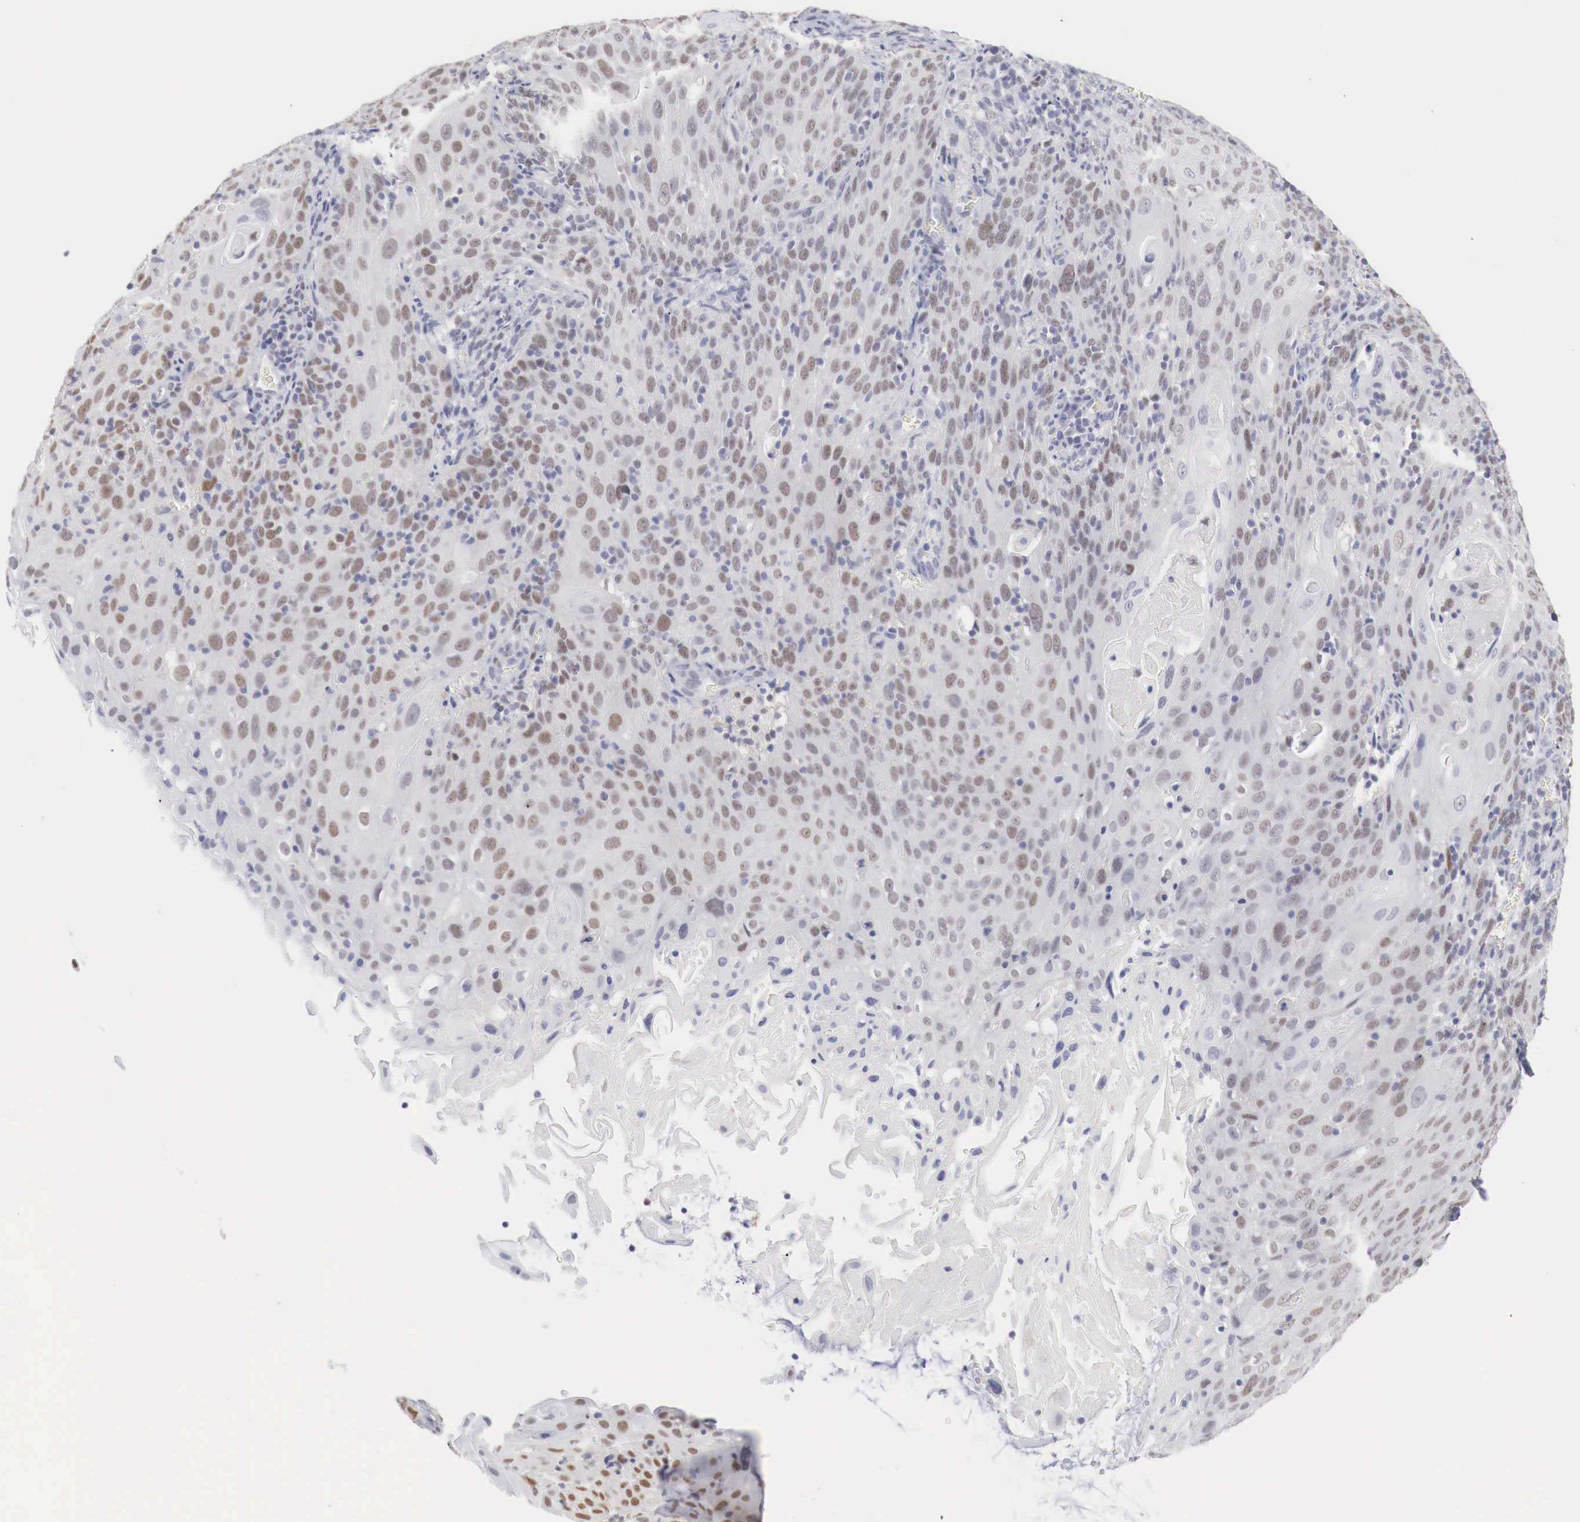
{"staining": {"intensity": "moderate", "quantity": ">75%", "location": "nuclear"}, "tissue": "cervical cancer", "cell_type": "Tumor cells", "image_type": "cancer", "snomed": [{"axis": "morphology", "description": "Squamous cell carcinoma, NOS"}, {"axis": "topography", "description": "Cervix"}], "caption": "Squamous cell carcinoma (cervical) stained with IHC shows moderate nuclear positivity in about >75% of tumor cells. The staining was performed using DAB (3,3'-diaminobenzidine), with brown indicating positive protein expression. Nuclei are stained blue with hematoxylin.", "gene": "FOXP2", "patient": {"sex": "female", "age": 54}}